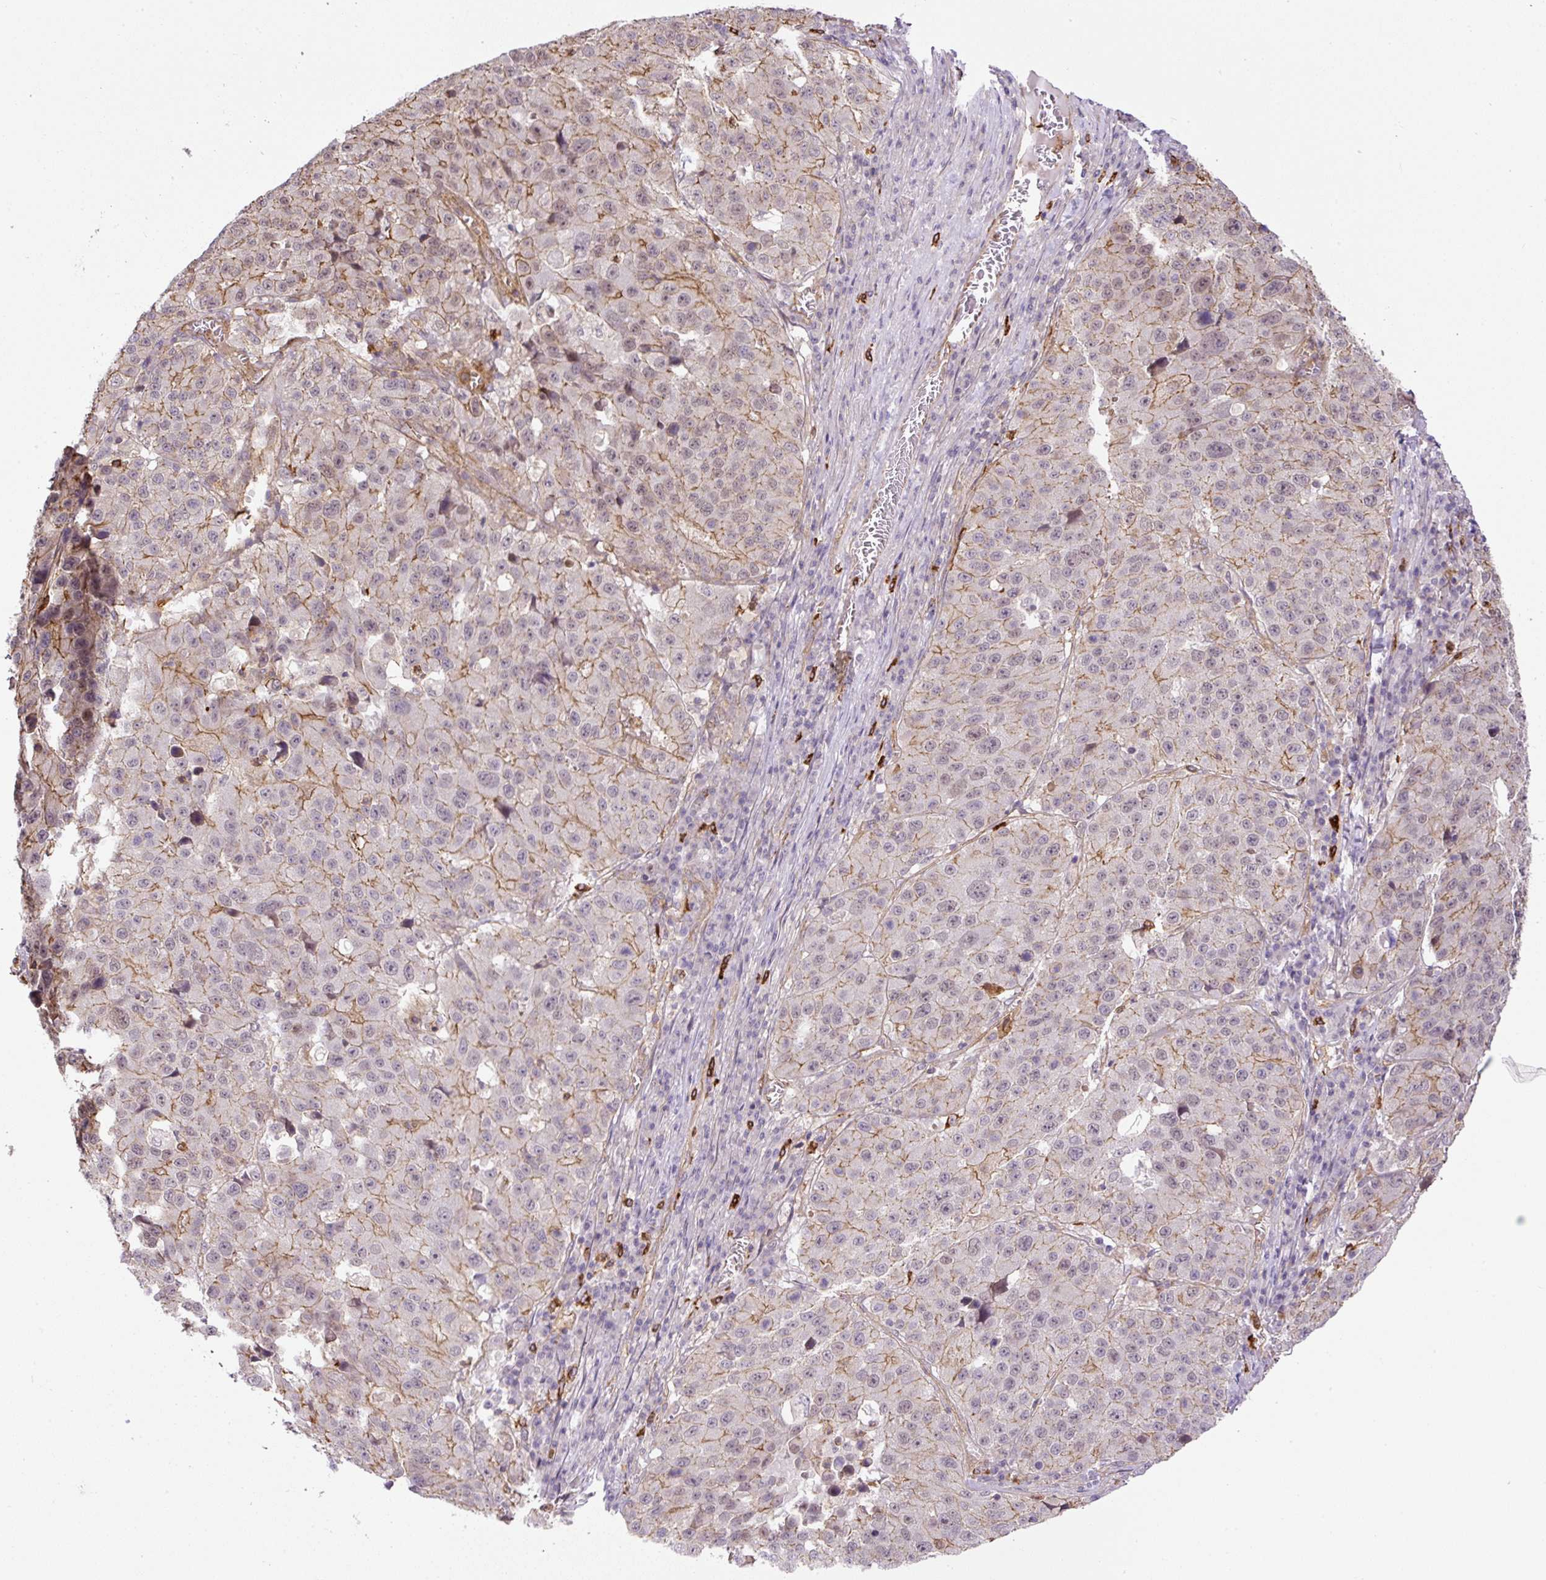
{"staining": {"intensity": "moderate", "quantity": "25%-75%", "location": "cytoplasmic/membranous"}, "tissue": "stomach cancer", "cell_type": "Tumor cells", "image_type": "cancer", "snomed": [{"axis": "morphology", "description": "Adenocarcinoma, NOS"}, {"axis": "topography", "description": "Stomach"}], "caption": "Stomach cancer stained for a protein displays moderate cytoplasmic/membranous positivity in tumor cells. The protein of interest is stained brown, and the nuclei are stained in blue (DAB IHC with brightfield microscopy, high magnification).", "gene": "B3GALT5", "patient": {"sex": "male", "age": 71}}